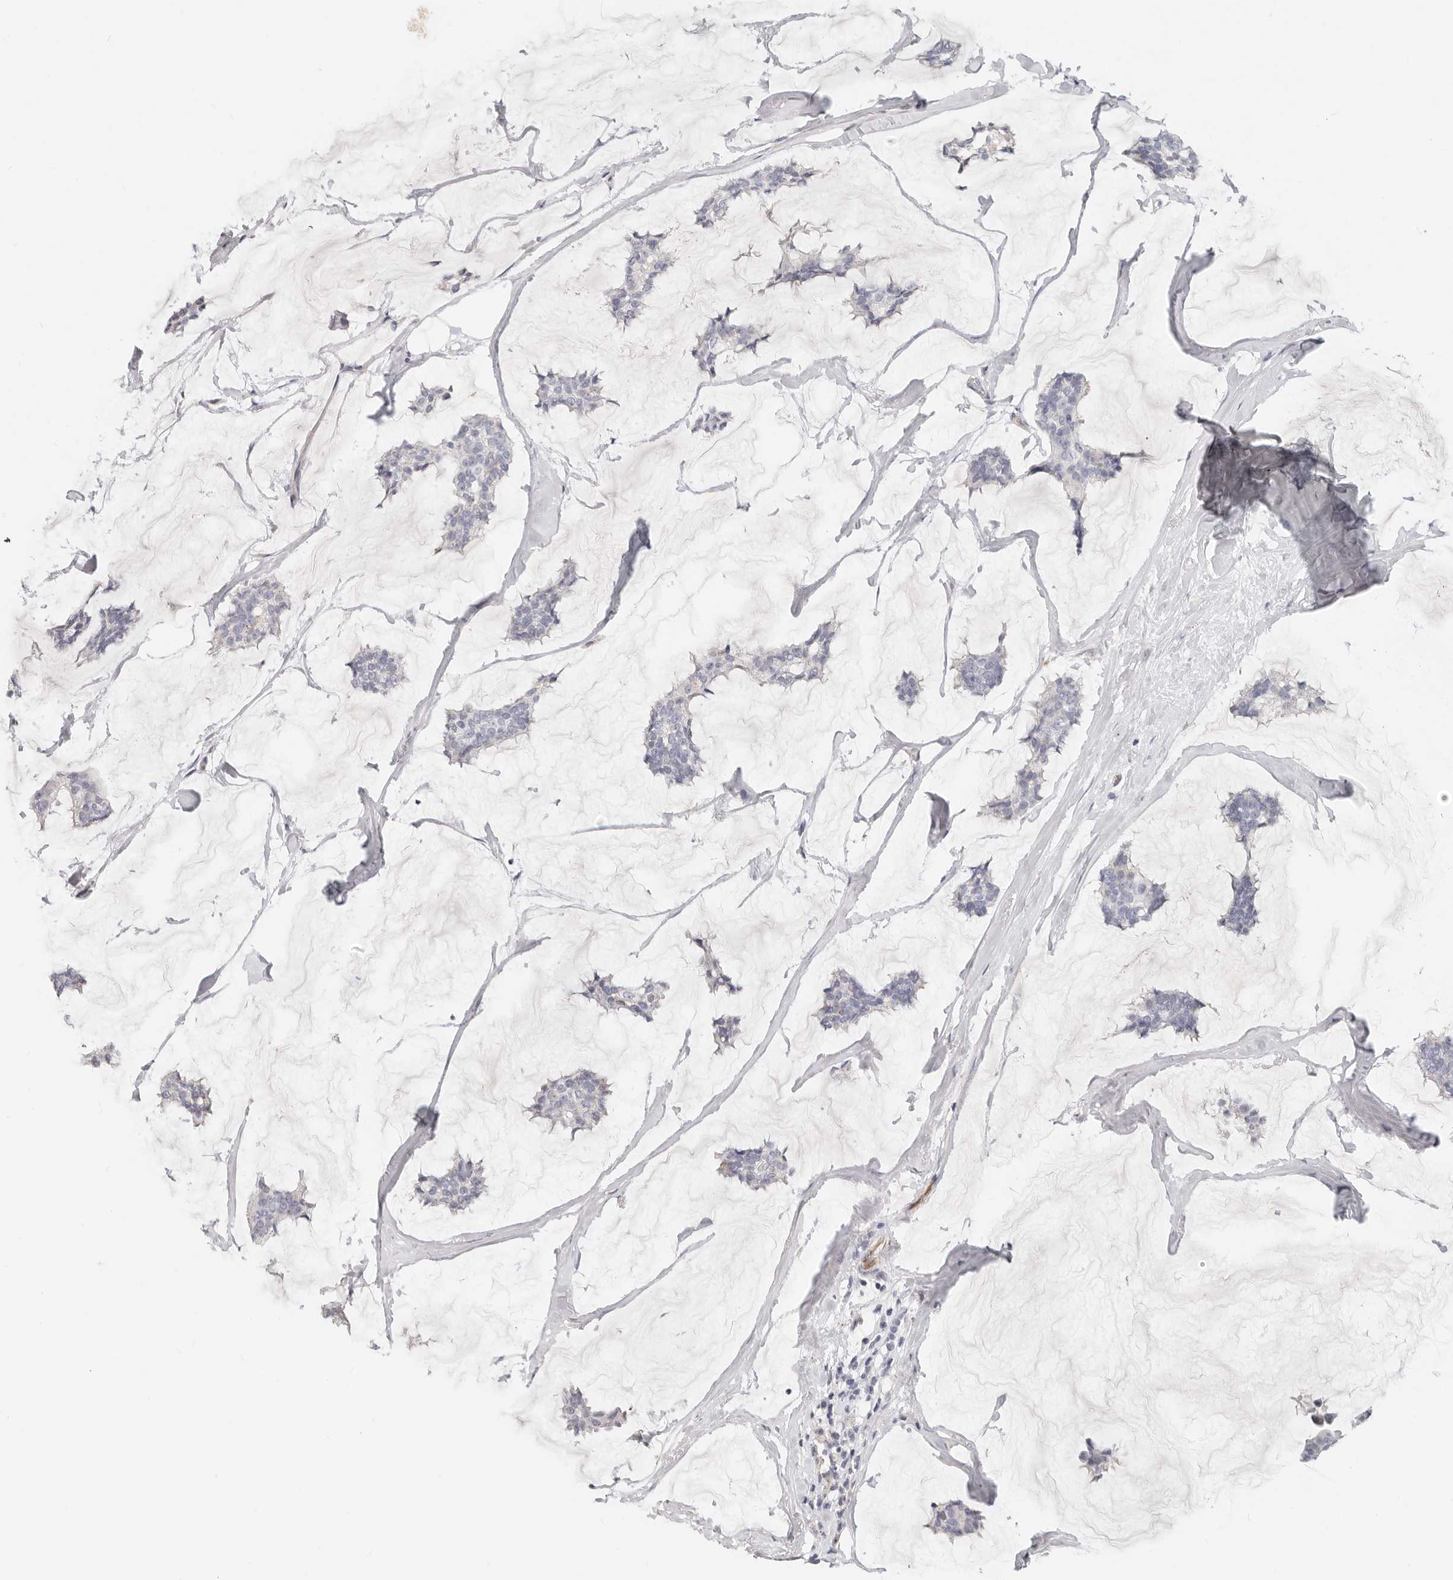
{"staining": {"intensity": "negative", "quantity": "none", "location": "none"}, "tissue": "breast cancer", "cell_type": "Tumor cells", "image_type": "cancer", "snomed": [{"axis": "morphology", "description": "Duct carcinoma"}, {"axis": "topography", "description": "Breast"}], "caption": "Protein analysis of breast cancer displays no significant staining in tumor cells.", "gene": "ZRANB1", "patient": {"sex": "female", "age": 93}}